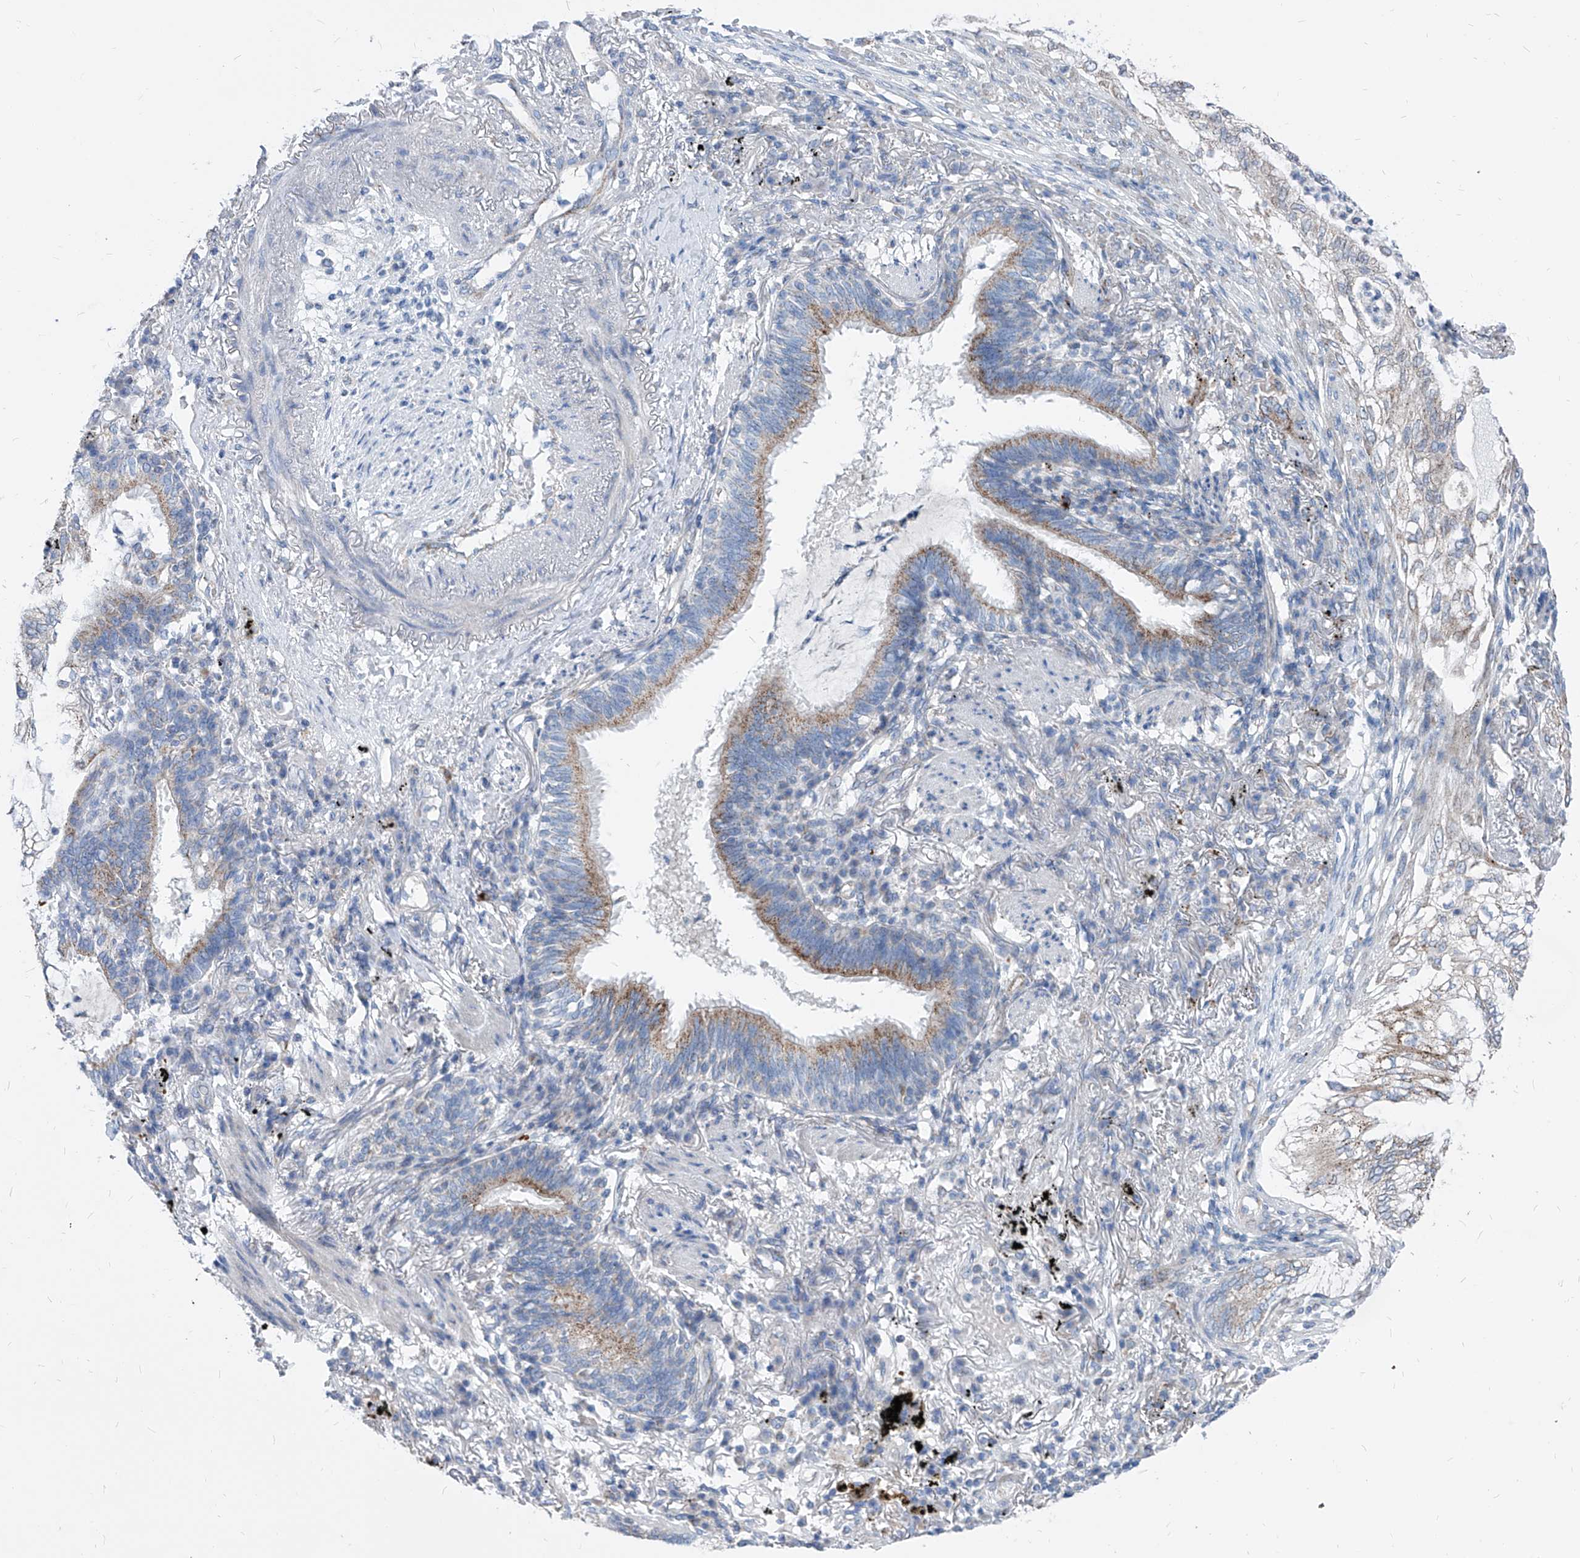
{"staining": {"intensity": "weak", "quantity": "<25%", "location": "cytoplasmic/membranous"}, "tissue": "lung cancer", "cell_type": "Tumor cells", "image_type": "cancer", "snomed": [{"axis": "morphology", "description": "Adenocarcinoma, NOS"}, {"axis": "topography", "description": "Lung"}], "caption": "Lung cancer (adenocarcinoma) stained for a protein using immunohistochemistry reveals no staining tumor cells.", "gene": "AGPS", "patient": {"sex": "female", "age": 70}}